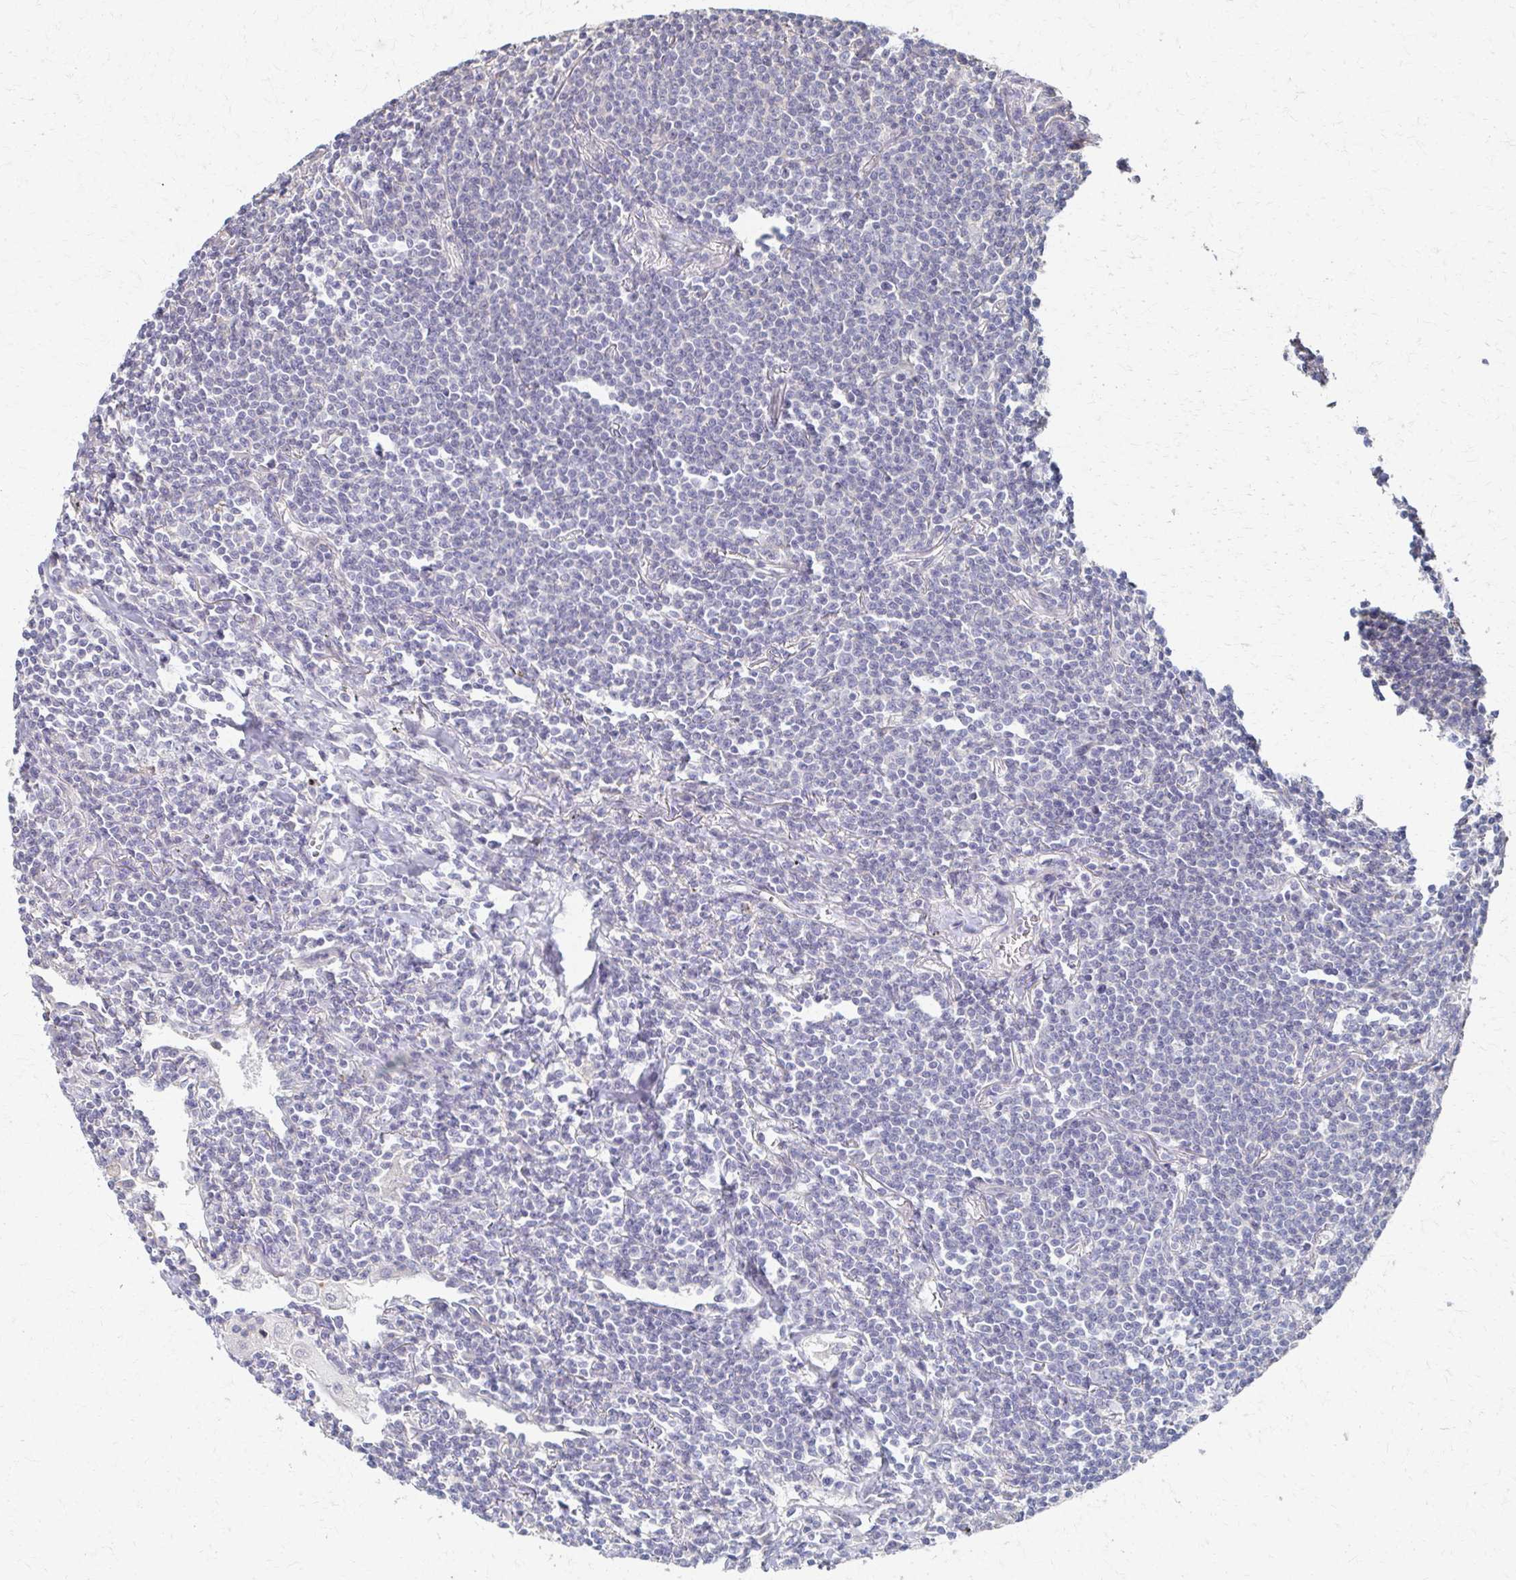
{"staining": {"intensity": "negative", "quantity": "none", "location": "none"}, "tissue": "lymphoma", "cell_type": "Tumor cells", "image_type": "cancer", "snomed": [{"axis": "morphology", "description": "Malignant lymphoma, non-Hodgkin's type, Low grade"}, {"axis": "topography", "description": "Lung"}], "caption": "This is an IHC histopathology image of human low-grade malignant lymphoma, non-Hodgkin's type. There is no staining in tumor cells.", "gene": "EOLA2", "patient": {"sex": "female", "age": 71}}